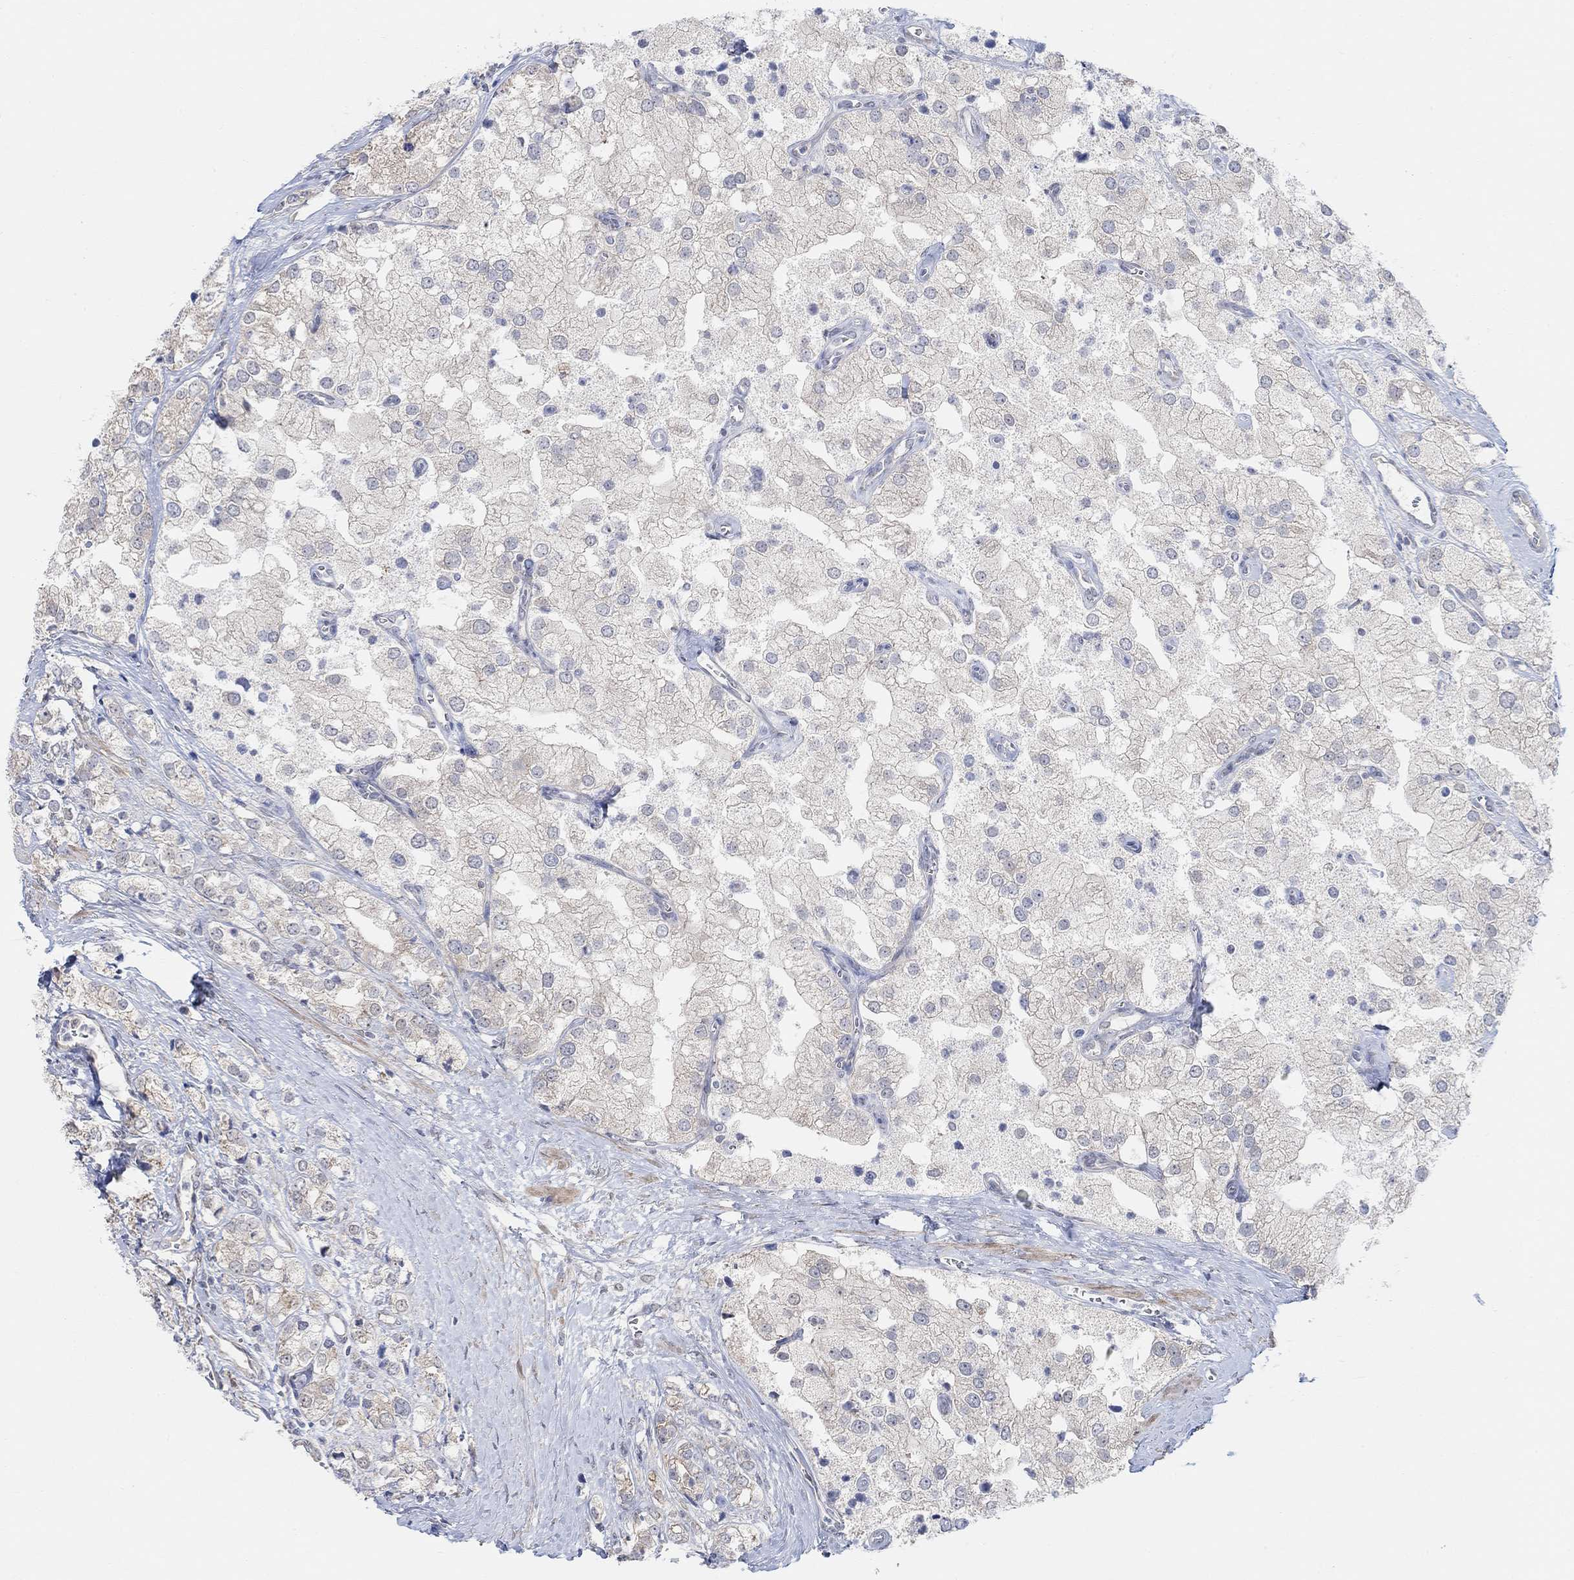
{"staining": {"intensity": "negative", "quantity": "none", "location": "none"}, "tissue": "prostate cancer", "cell_type": "Tumor cells", "image_type": "cancer", "snomed": [{"axis": "morphology", "description": "Adenocarcinoma, NOS"}, {"axis": "topography", "description": "Prostate and seminal vesicle, NOS"}, {"axis": "topography", "description": "Prostate"}], "caption": "Protein analysis of adenocarcinoma (prostate) demonstrates no significant positivity in tumor cells.", "gene": "RIMS1", "patient": {"sex": "male", "age": 79}}